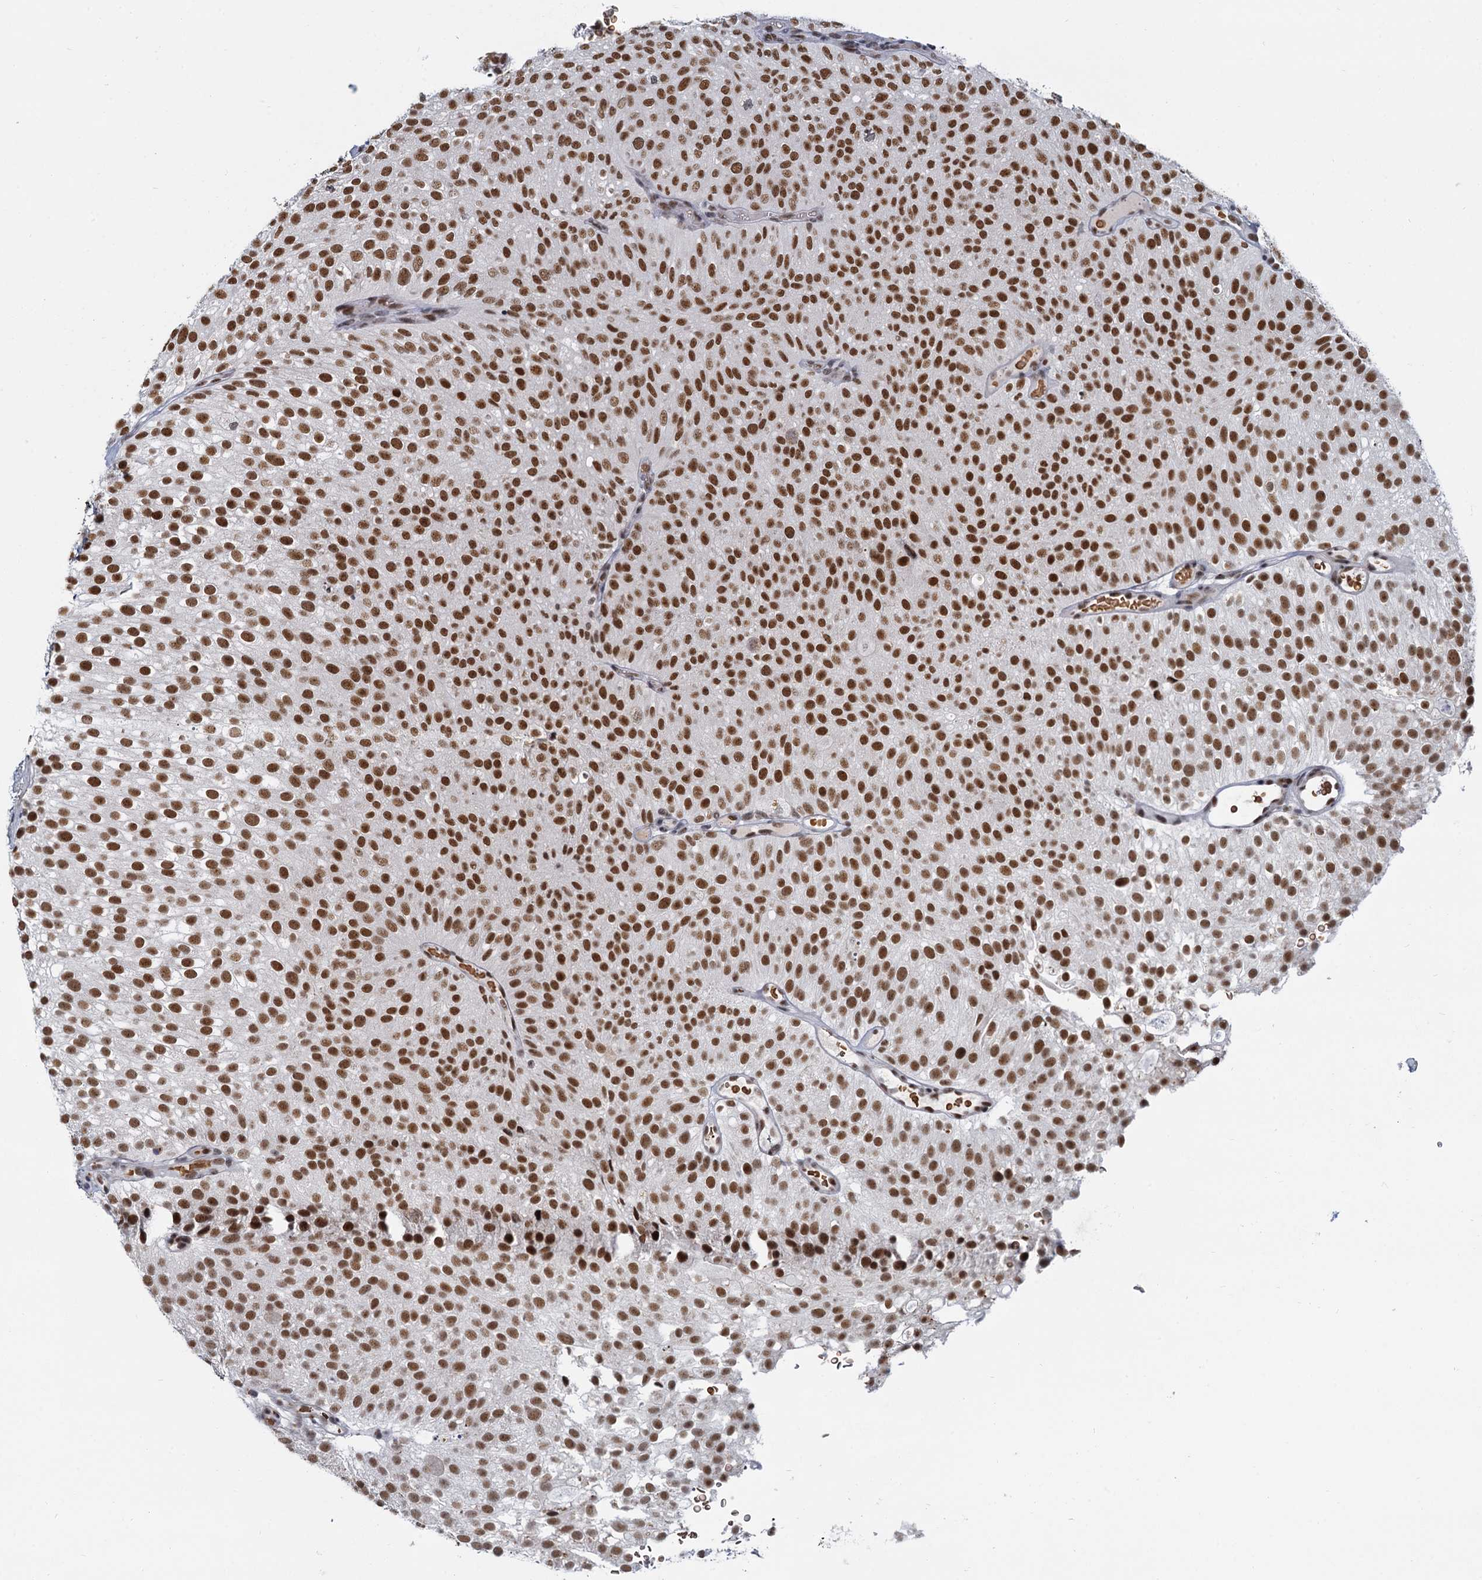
{"staining": {"intensity": "strong", "quantity": ">75%", "location": "nuclear"}, "tissue": "urothelial cancer", "cell_type": "Tumor cells", "image_type": "cancer", "snomed": [{"axis": "morphology", "description": "Urothelial carcinoma, Low grade"}, {"axis": "topography", "description": "Urinary bladder"}], "caption": "Human low-grade urothelial carcinoma stained with a brown dye exhibits strong nuclear positive staining in about >75% of tumor cells.", "gene": "RPRD1A", "patient": {"sex": "male", "age": 78}}